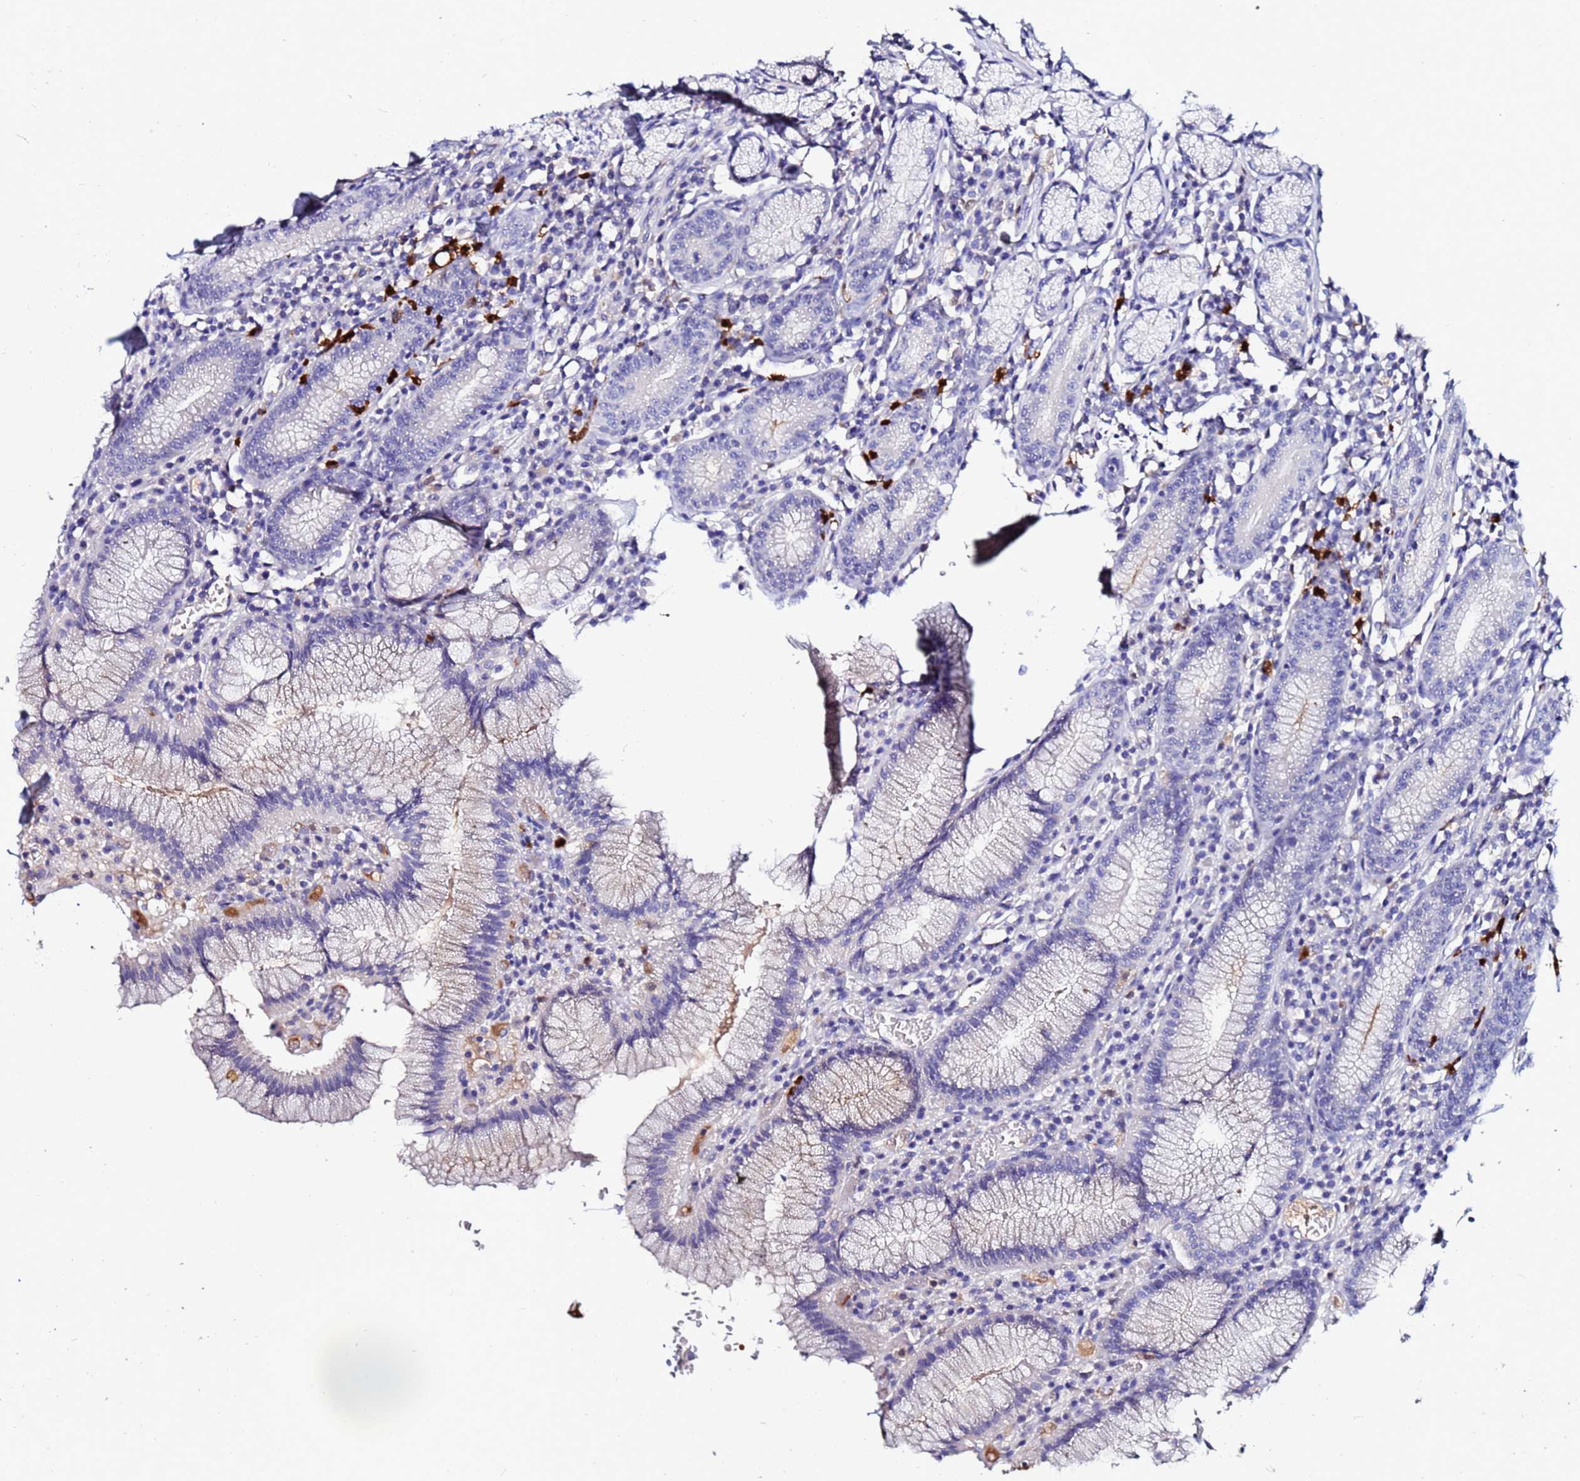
{"staining": {"intensity": "weak", "quantity": "<25%", "location": "cytoplasmic/membranous"}, "tissue": "stomach", "cell_type": "Glandular cells", "image_type": "normal", "snomed": [{"axis": "morphology", "description": "Normal tissue, NOS"}, {"axis": "topography", "description": "Stomach"}], "caption": "High magnification brightfield microscopy of unremarkable stomach stained with DAB (3,3'-diaminobenzidine) (brown) and counterstained with hematoxylin (blue): glandular cells show no significant staining.", "gene": "TUBAL3", "patient": {"sex": "male", "age": 55}}